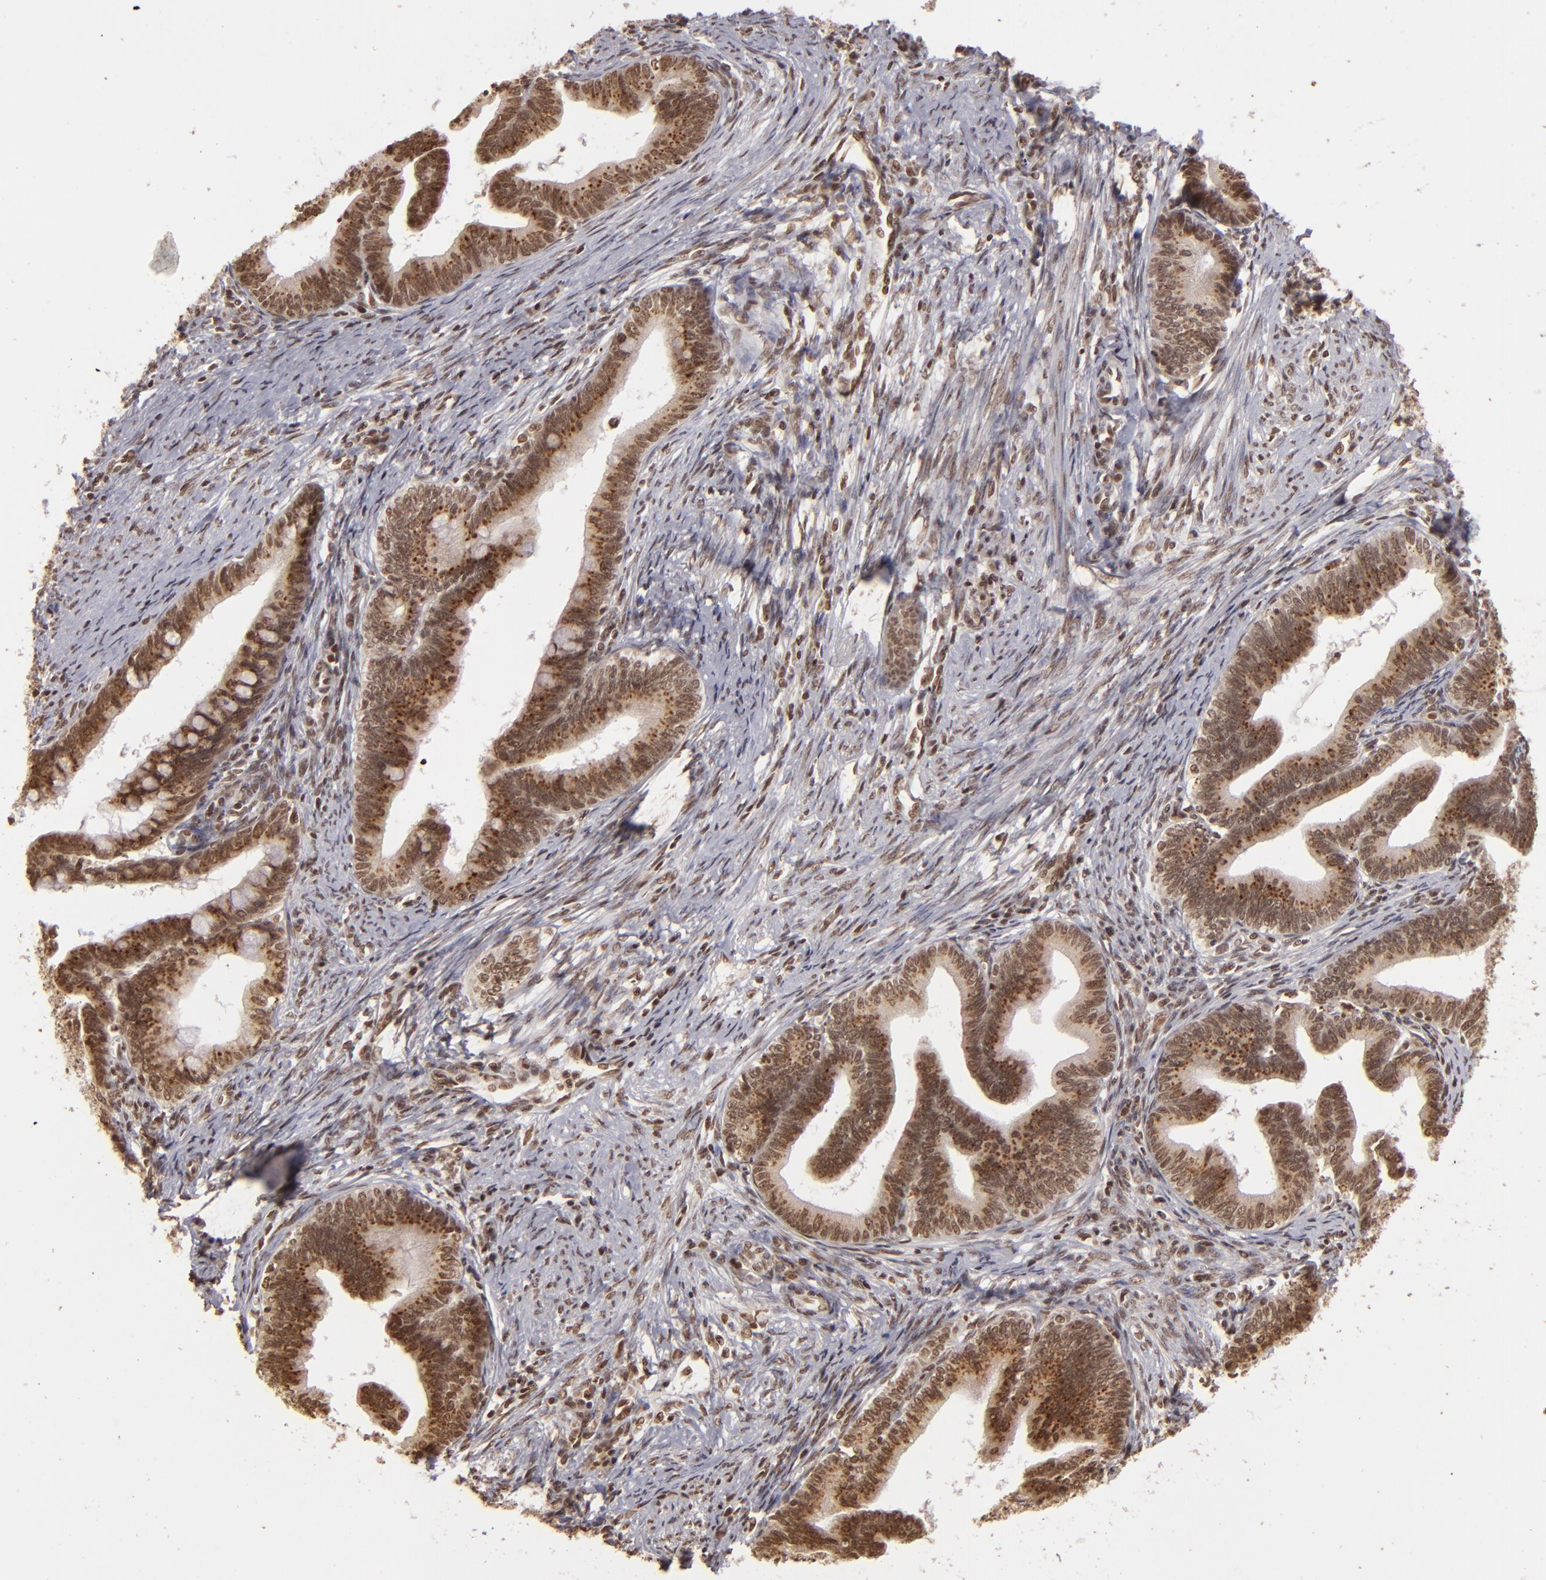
{"staining": {"intensity": "strong", "quantity": ">75%", "location": "cytoplasmic/membranous"}, "tissue": "cervical cancer", "cell_type": "Tumor cells", "image_type": "cancer", "snomed": [{"axis": "morphology", "description": "Adenocarcinoma, NOS"}, {"axis": "topography", "description": "Cervix"}], "caption": "An image of human cervical adenocarcinoma stained for a protein displays strong cytoplasmic/membranous brown staining in tumor cells.", "gene": "CUL3", "patient": {"sex": "female", "age": 36}}